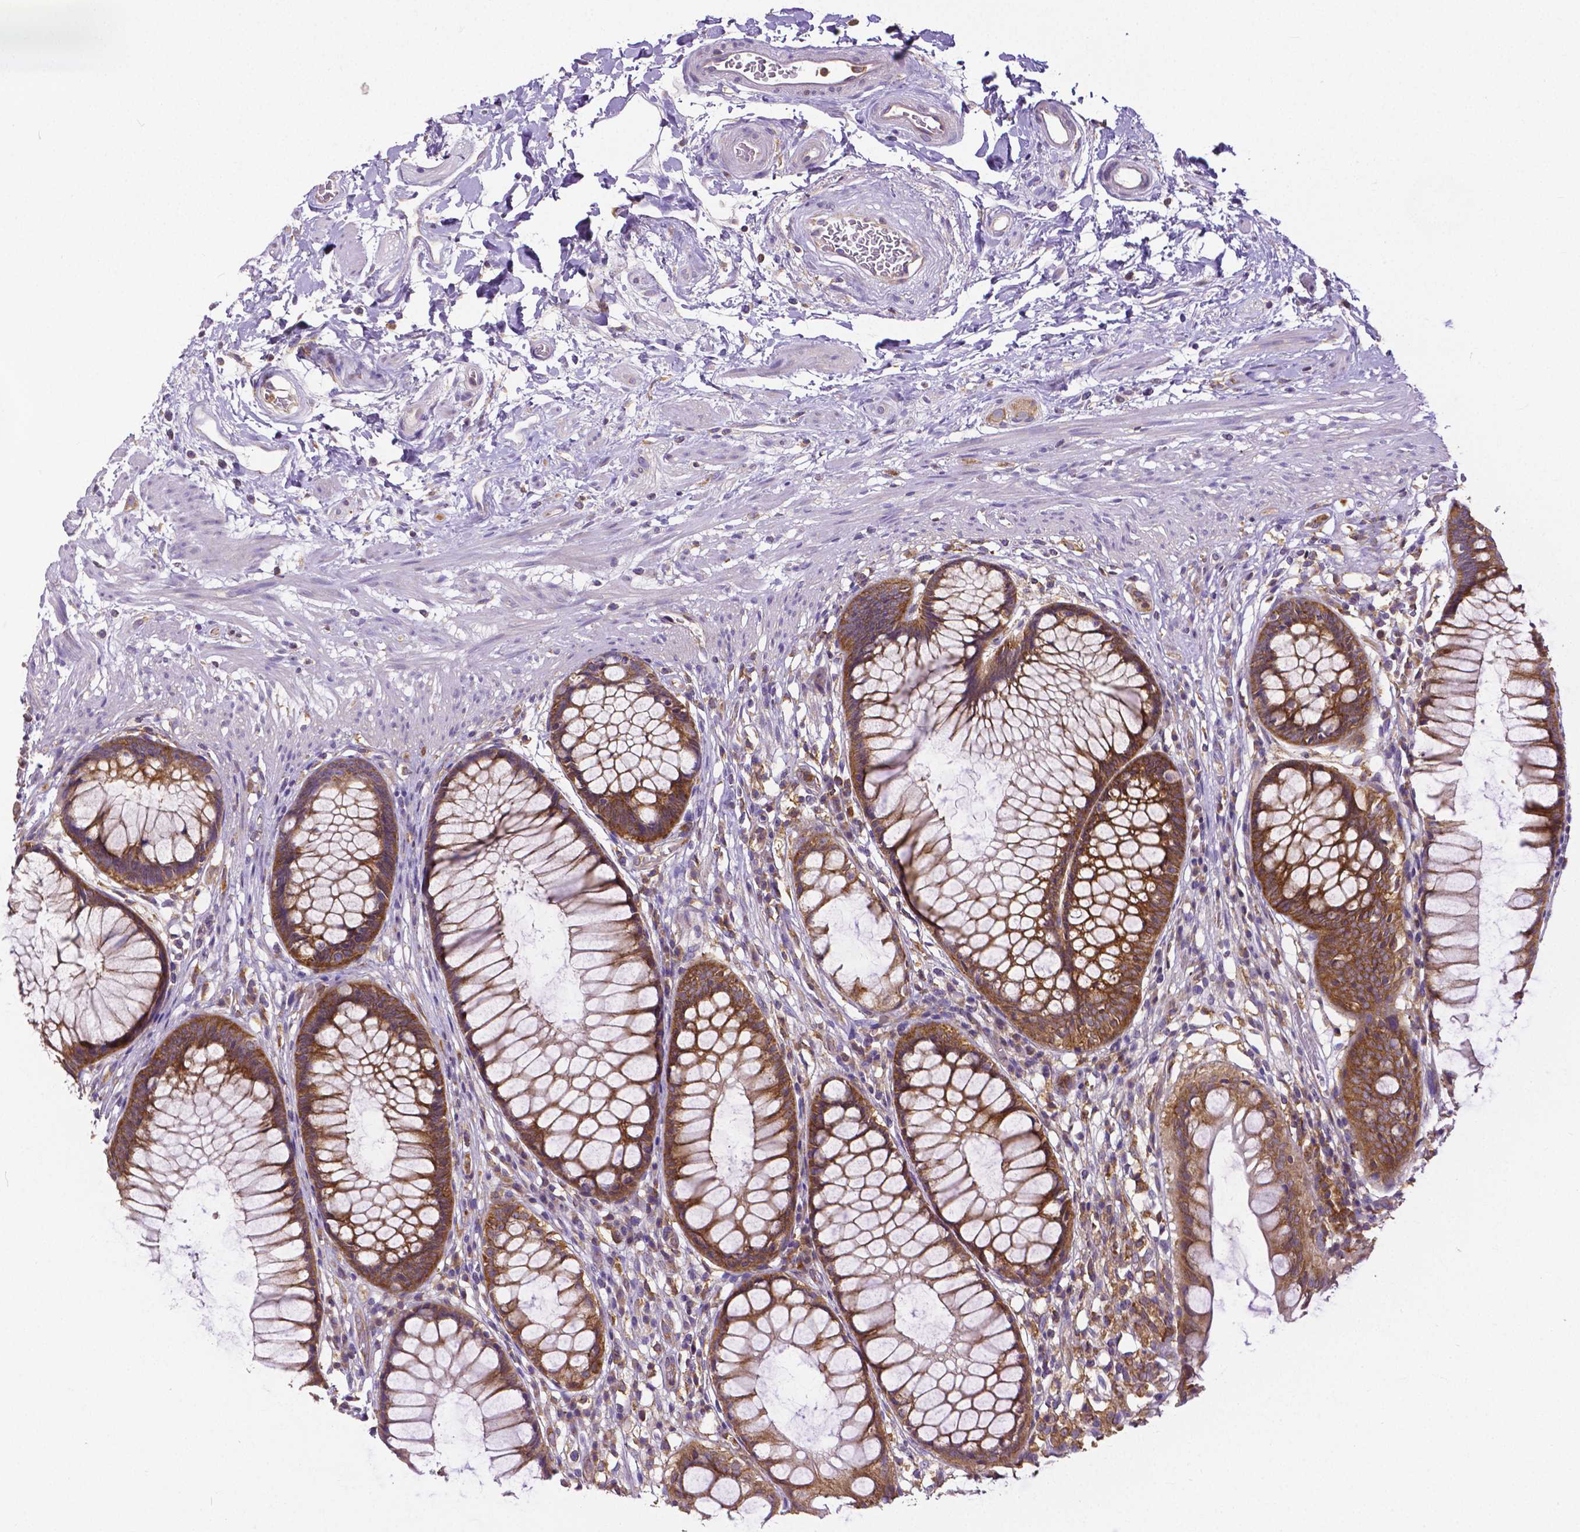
{"staining": {"intensity": "moderate", "quantity": ">75%", "location": "cytoplasmic/membranous"}, "tissue": "rectum", "cell_type": "Glandular cells", "image_type": "normal", "snomed": [{"axis": "morphology", "description": "Normal tissue, NOS"}, {"axis": "topography", "description": "Smooth muscle"}, {"axis": "topography", "description": "Rectum"}], "caption": "Immunohistochemistry (IHC) (DAB (3,3'-diaminobenzidine)) staining of benign rectum demonstrates moderate cytoplasmic/membranous protein expression in approximately >75% of glandular cells.", "gene": "DICER1", "patient": {"sex": "male", "age": 53}}